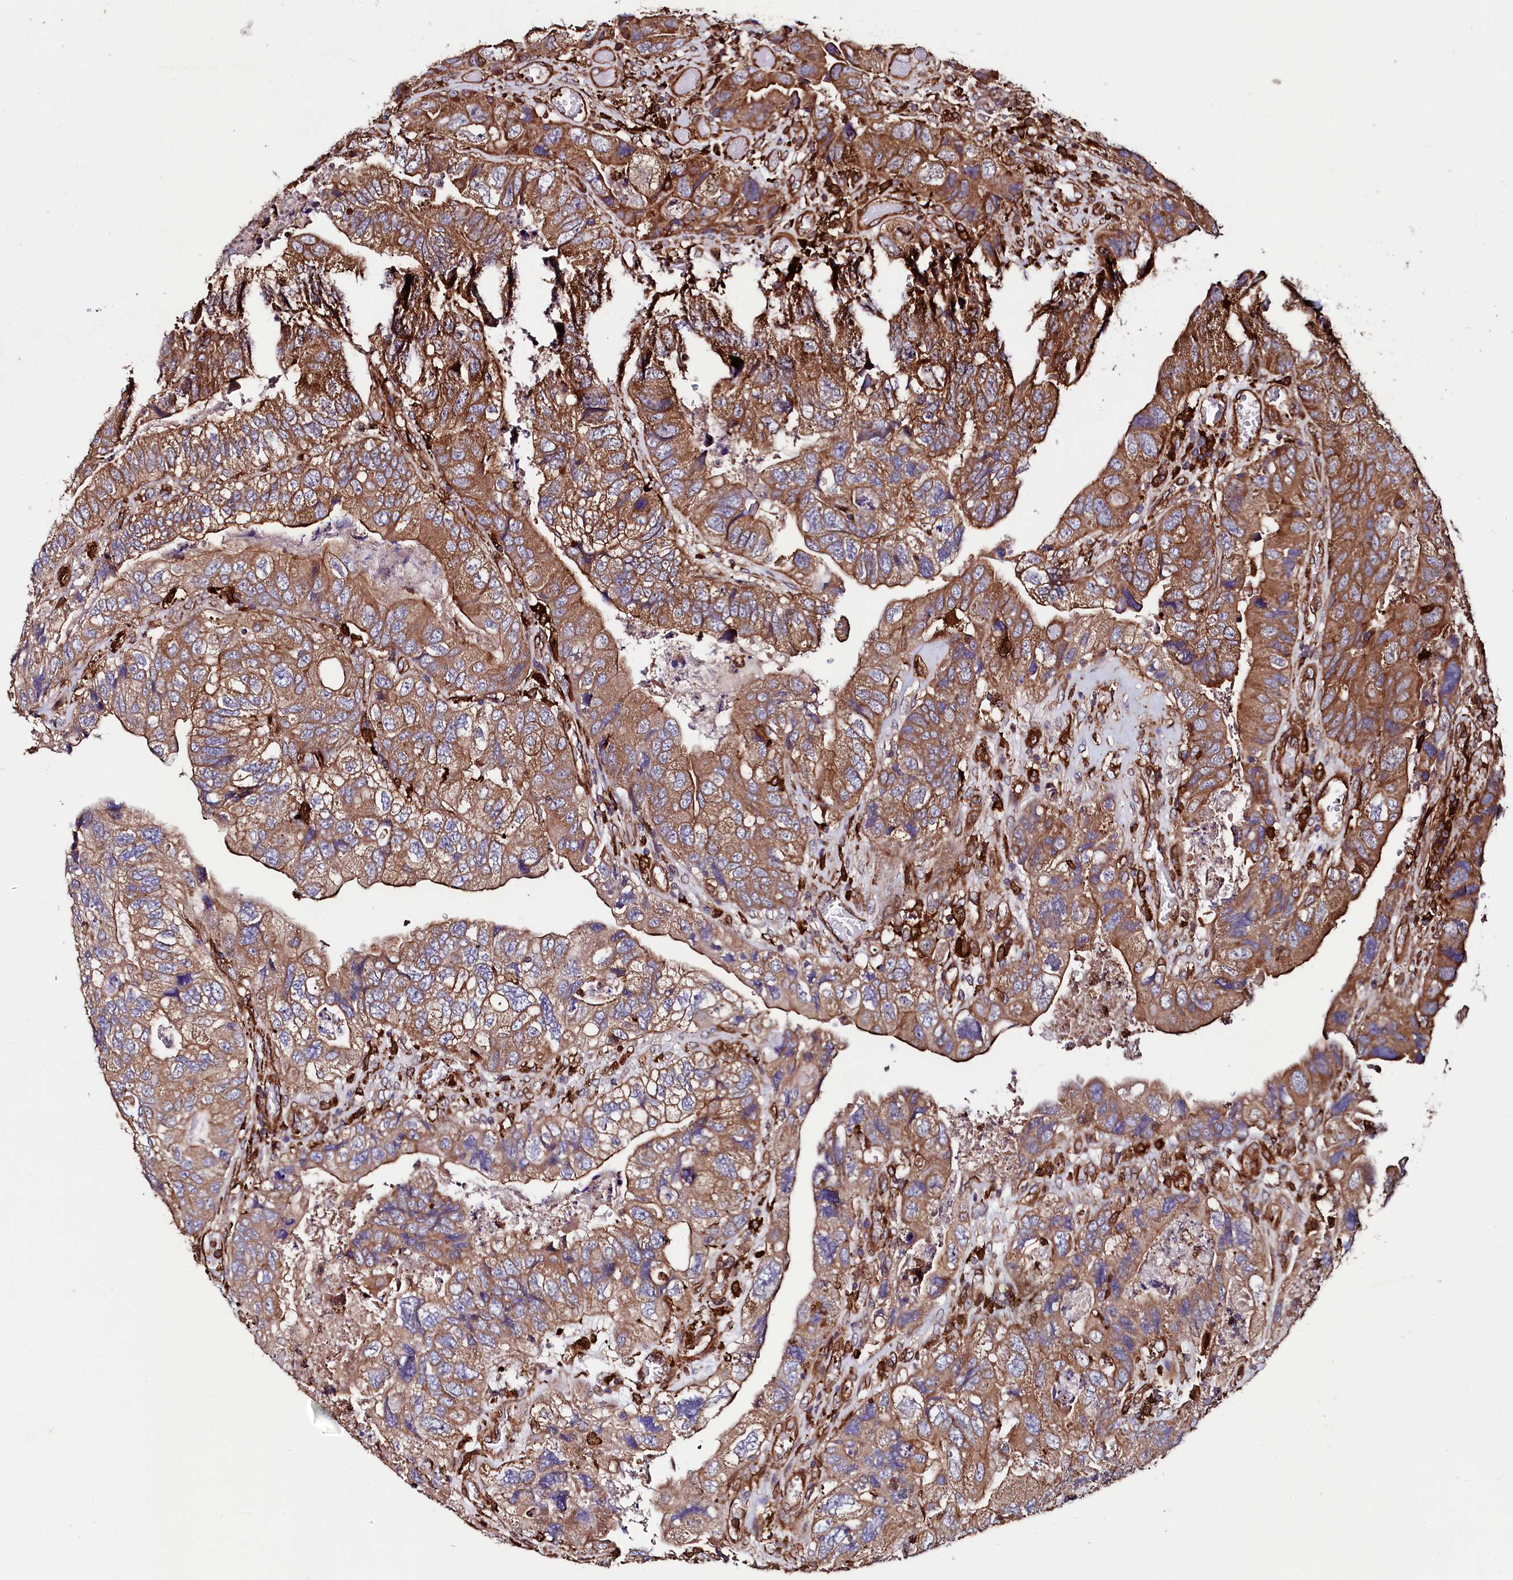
{"staining": {"intensity": "moderate", "quantity": ">75%", "location": "cytoplasmic/membranous"}, "tissue": "colorectal cancer", "cell_type": "Tumor cells", "image_type": "cancer", "snomed": [{"axis": "morphology", "description": "Adenocarcinoma, NOS"}, {"axis": "topography", "description": "Rectum"}], "caption": "DAB (3,3'-diaminobenzidine) immunohistochemical staining of human colorectal cancer displays moderate cytoplasmic/membranous protein staining in approximately >75% of tumor cells.", "gene": "STAMBPL1", "patient": {"sex": "male", "age": 63}}